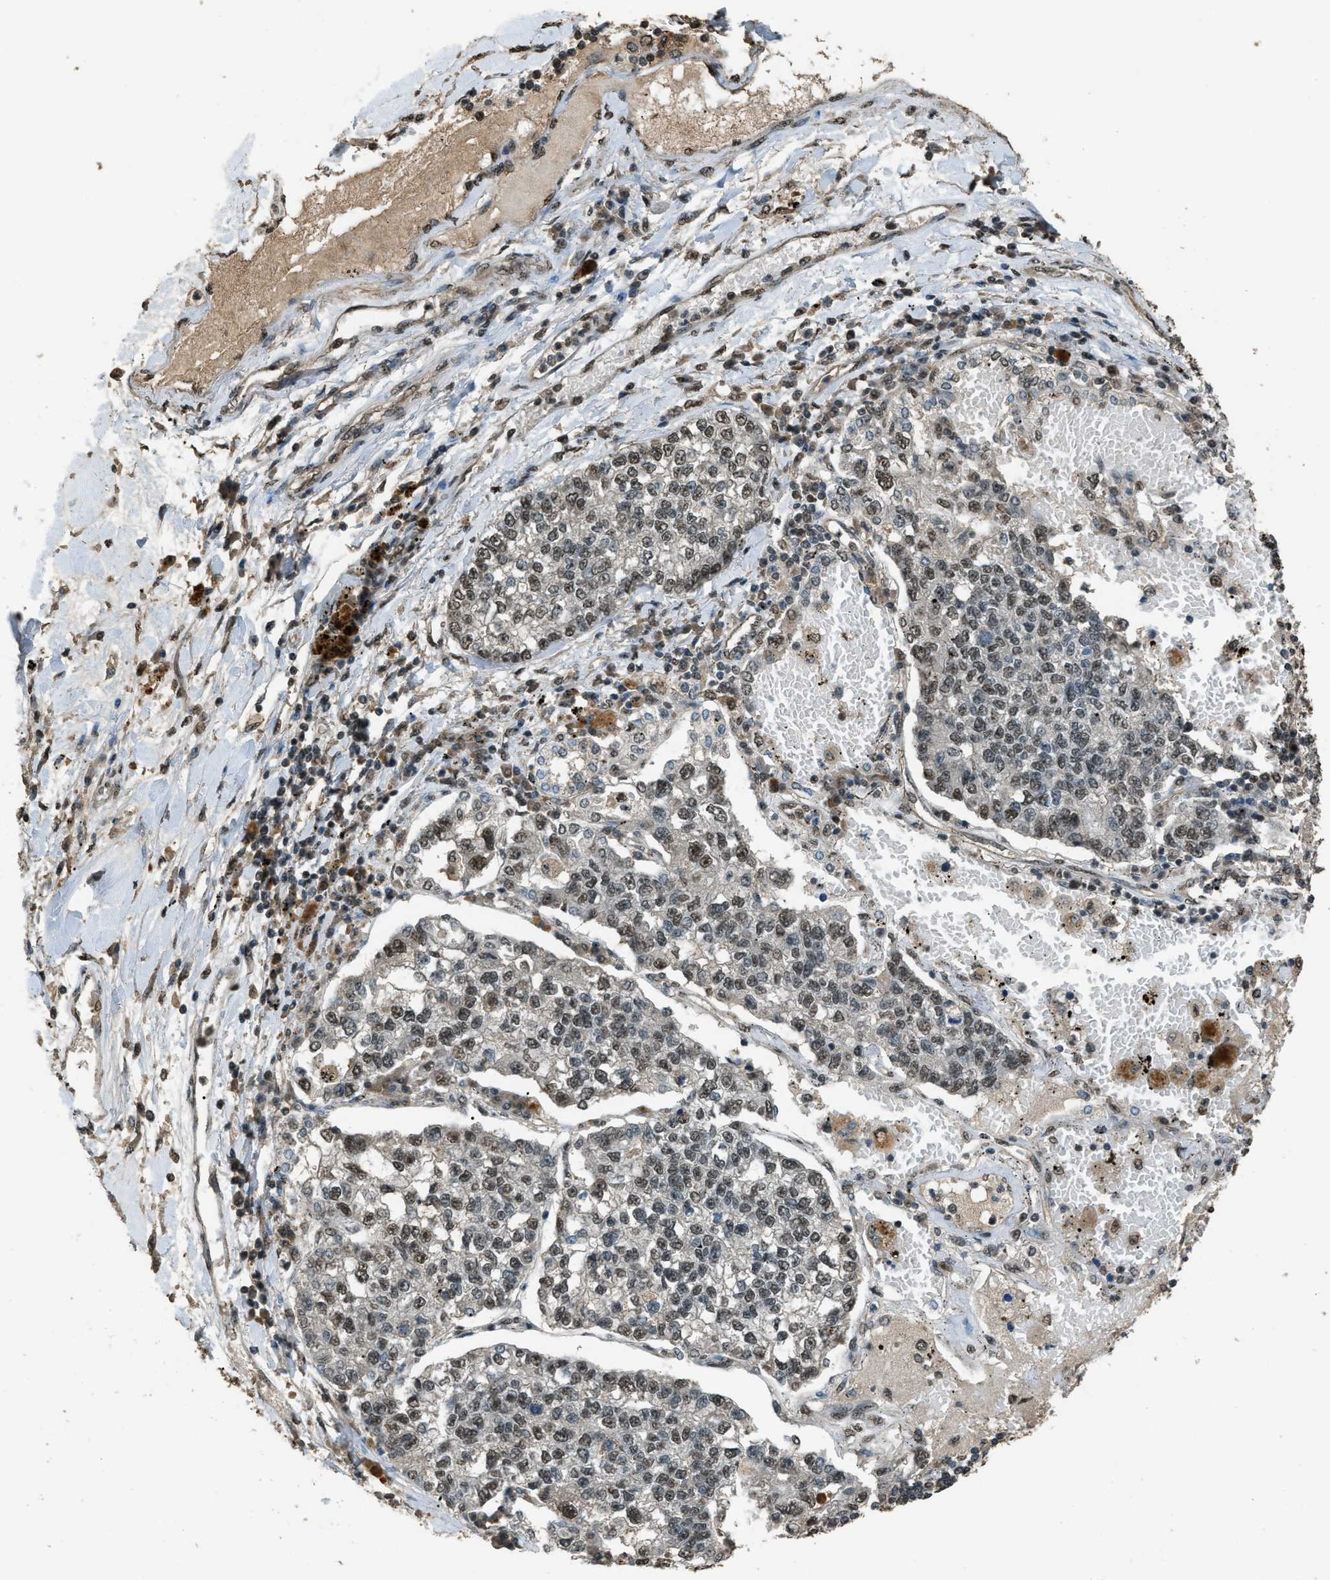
{"staining": {"intensity": "weak", "quantity": ">75%", "location": "nuclear"}, "tissue": "lung cancer", "cell_type": "Tumor cells", "image_type": "cancer", "snomed": [{"axis": "morphology", "description": "Adenocarcinoma, NOS"}, {"axis": "topography", "description": "Lung"}], "caption": "Tumor cells show low levels of weak nuclear staining in approximately >75% of cells in adenocarcinoma (lung).", "gene": "SERTAD2", "patient": {"sex": "male", "age": 49}}